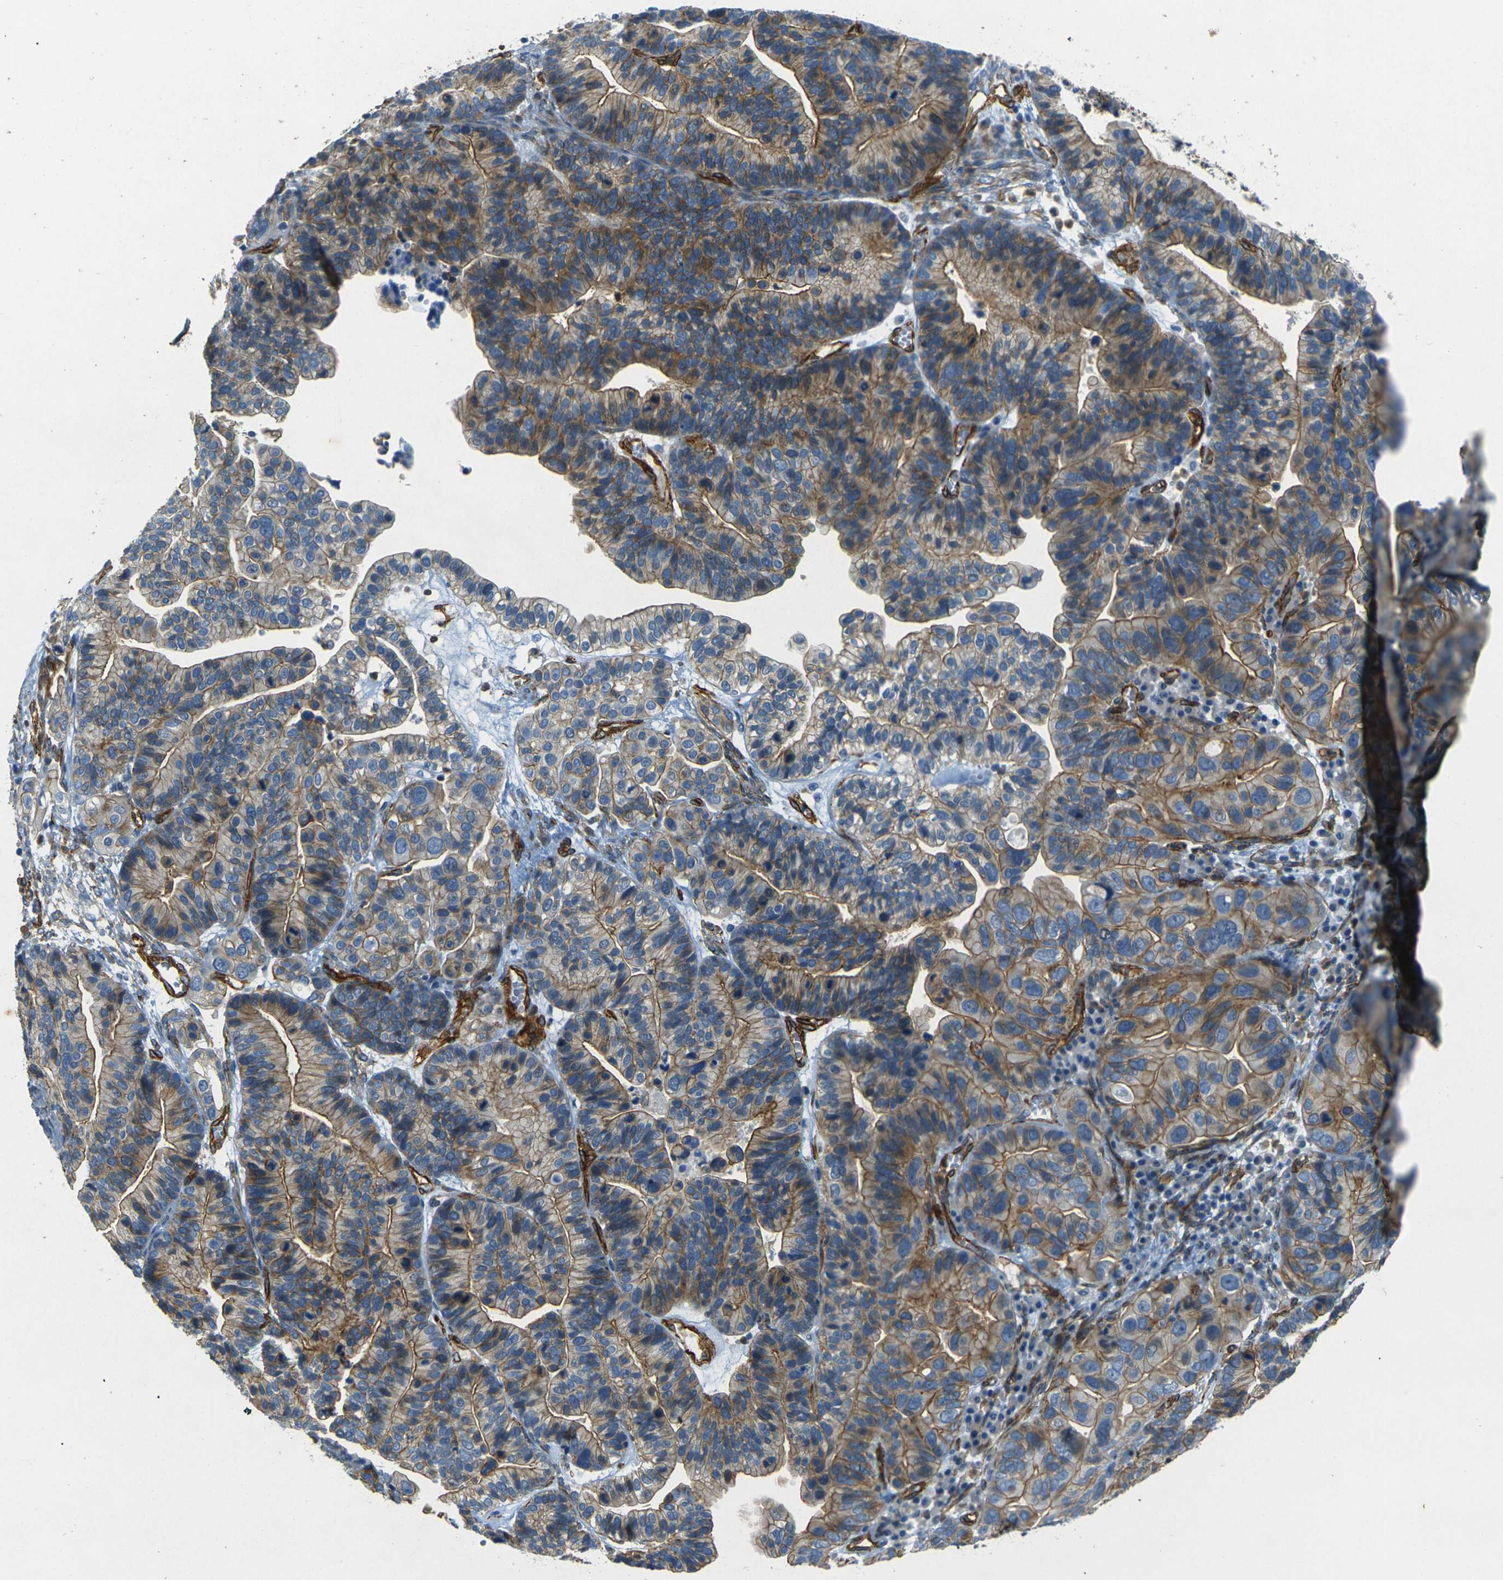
{"staining": {"intensity": "moderate", "quantity": ">75%", "location": "cytoplasmic/membranous"}, "tissue": "ovarian cancer", "cell_type": "Tumor cells", "image_type": "cancer", "snomed": [{"axis": "morphology", "description": "Cystadenocarcinoma, serous, NOS"}, {"axis": "topography", "description": "Ovary"}], "caption": "Immunohistochemistry image of neoplastic tissue: human serous cystadenocarcinoma (ovarian) stained using IHC displays medium levels of moderate protein expression localized specifically in the cytoplasmic/membranous of tumor cells, appearing as a cytoplasmic/membranous brown color.", "gene": "EPHA7", "patient": {"sex": "female", "age": 56}}